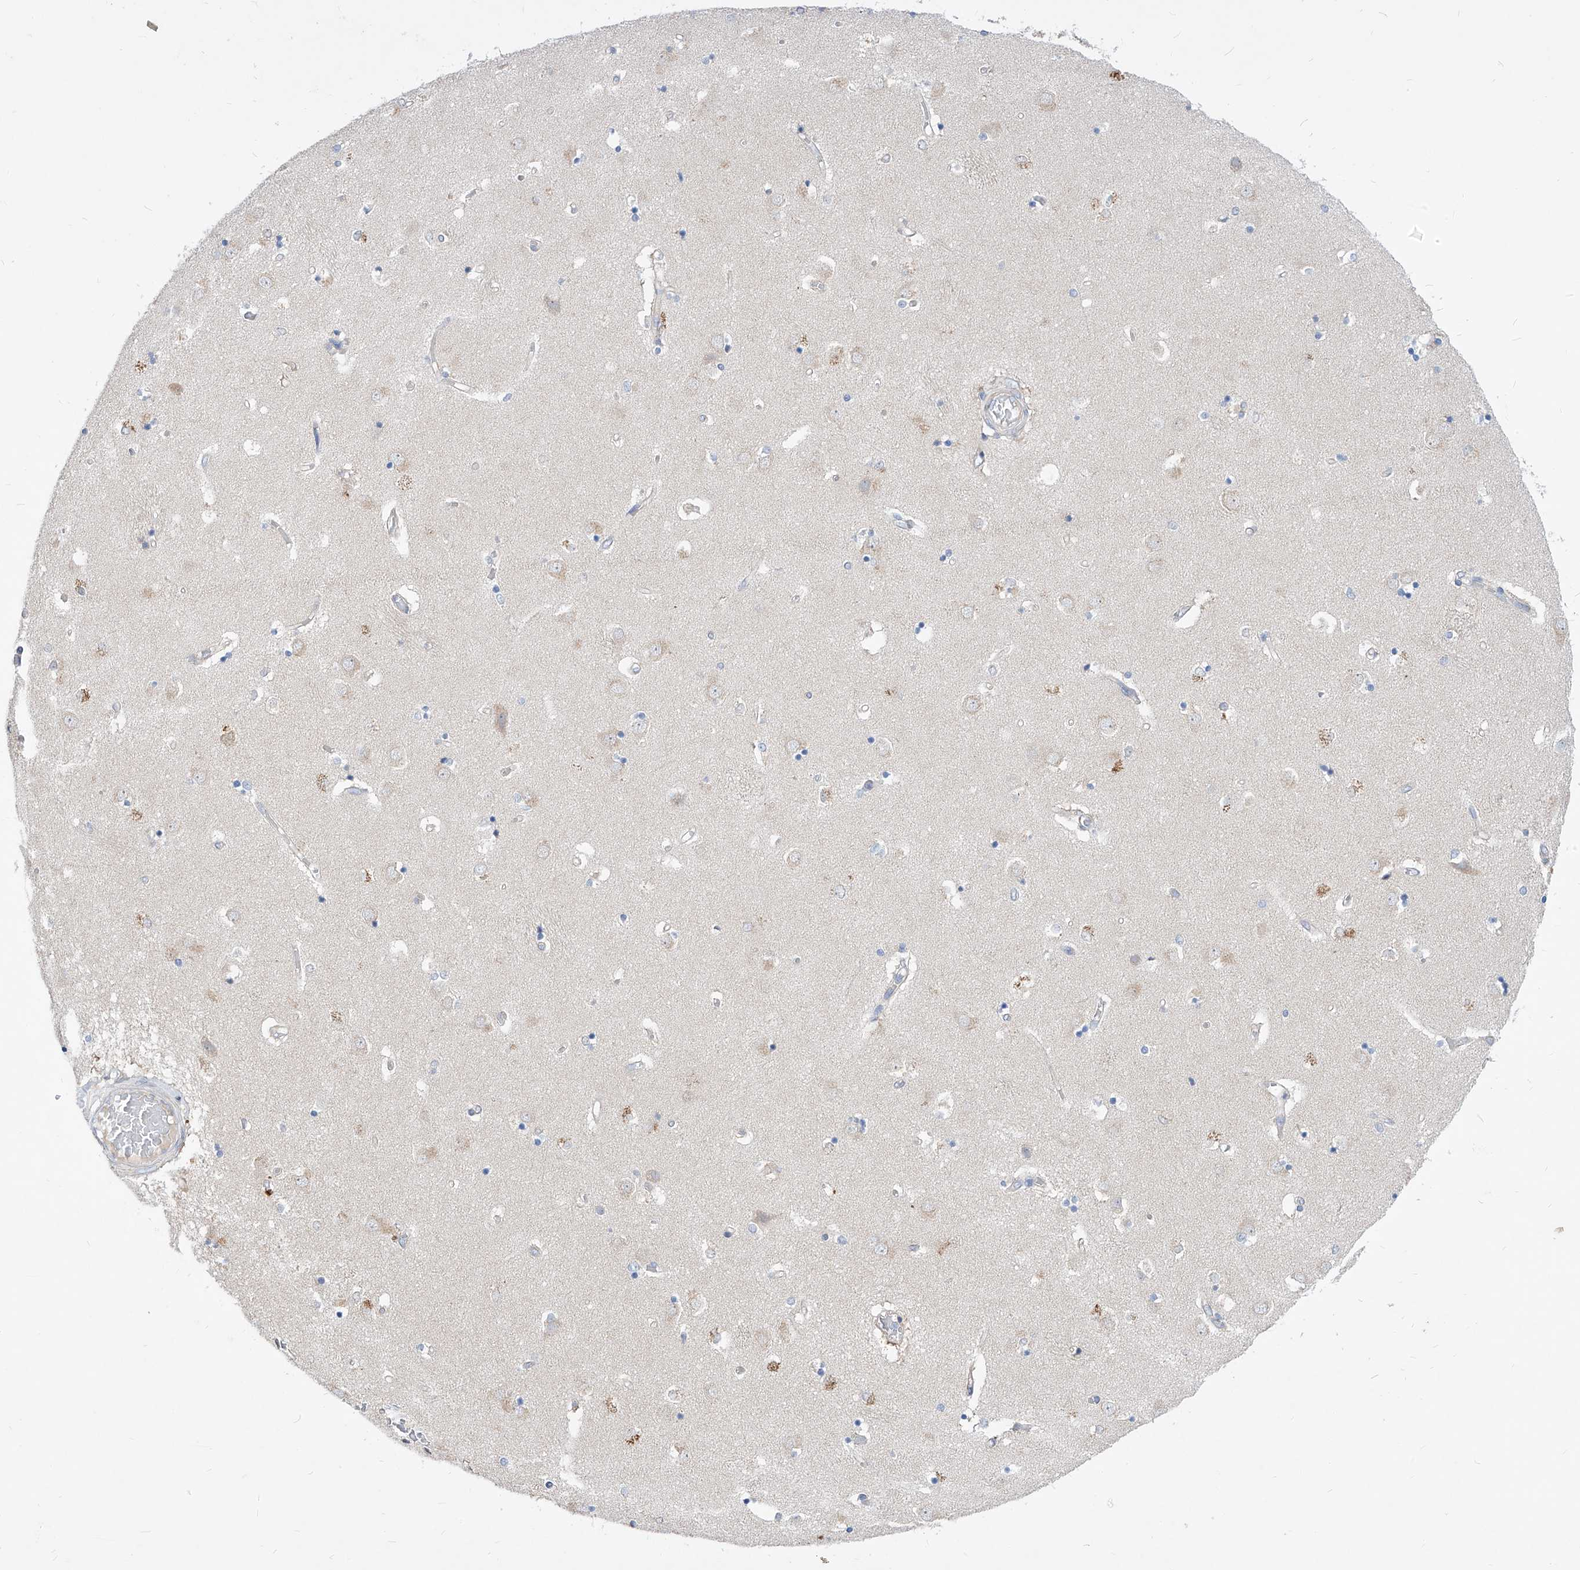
{"staining": {"intensity": "negative", "quantity": "none", "location": "none"}, "tissue": "caudate", "cell_type": "Glial cells", "image_type": "normal", "snomed": [{"axis": "morphology", "description": "Normal tissue, NOS"}, {"axis": "topography", "description": "Lateral ventricle wall"}], "caption": "Protein analysis of normal caudate shows no significant staining in glial cells. (IHC, brightfield microscopy, high magnification).", "gene": "UFL1", "patient": {"sex": "male", "age": 45}}